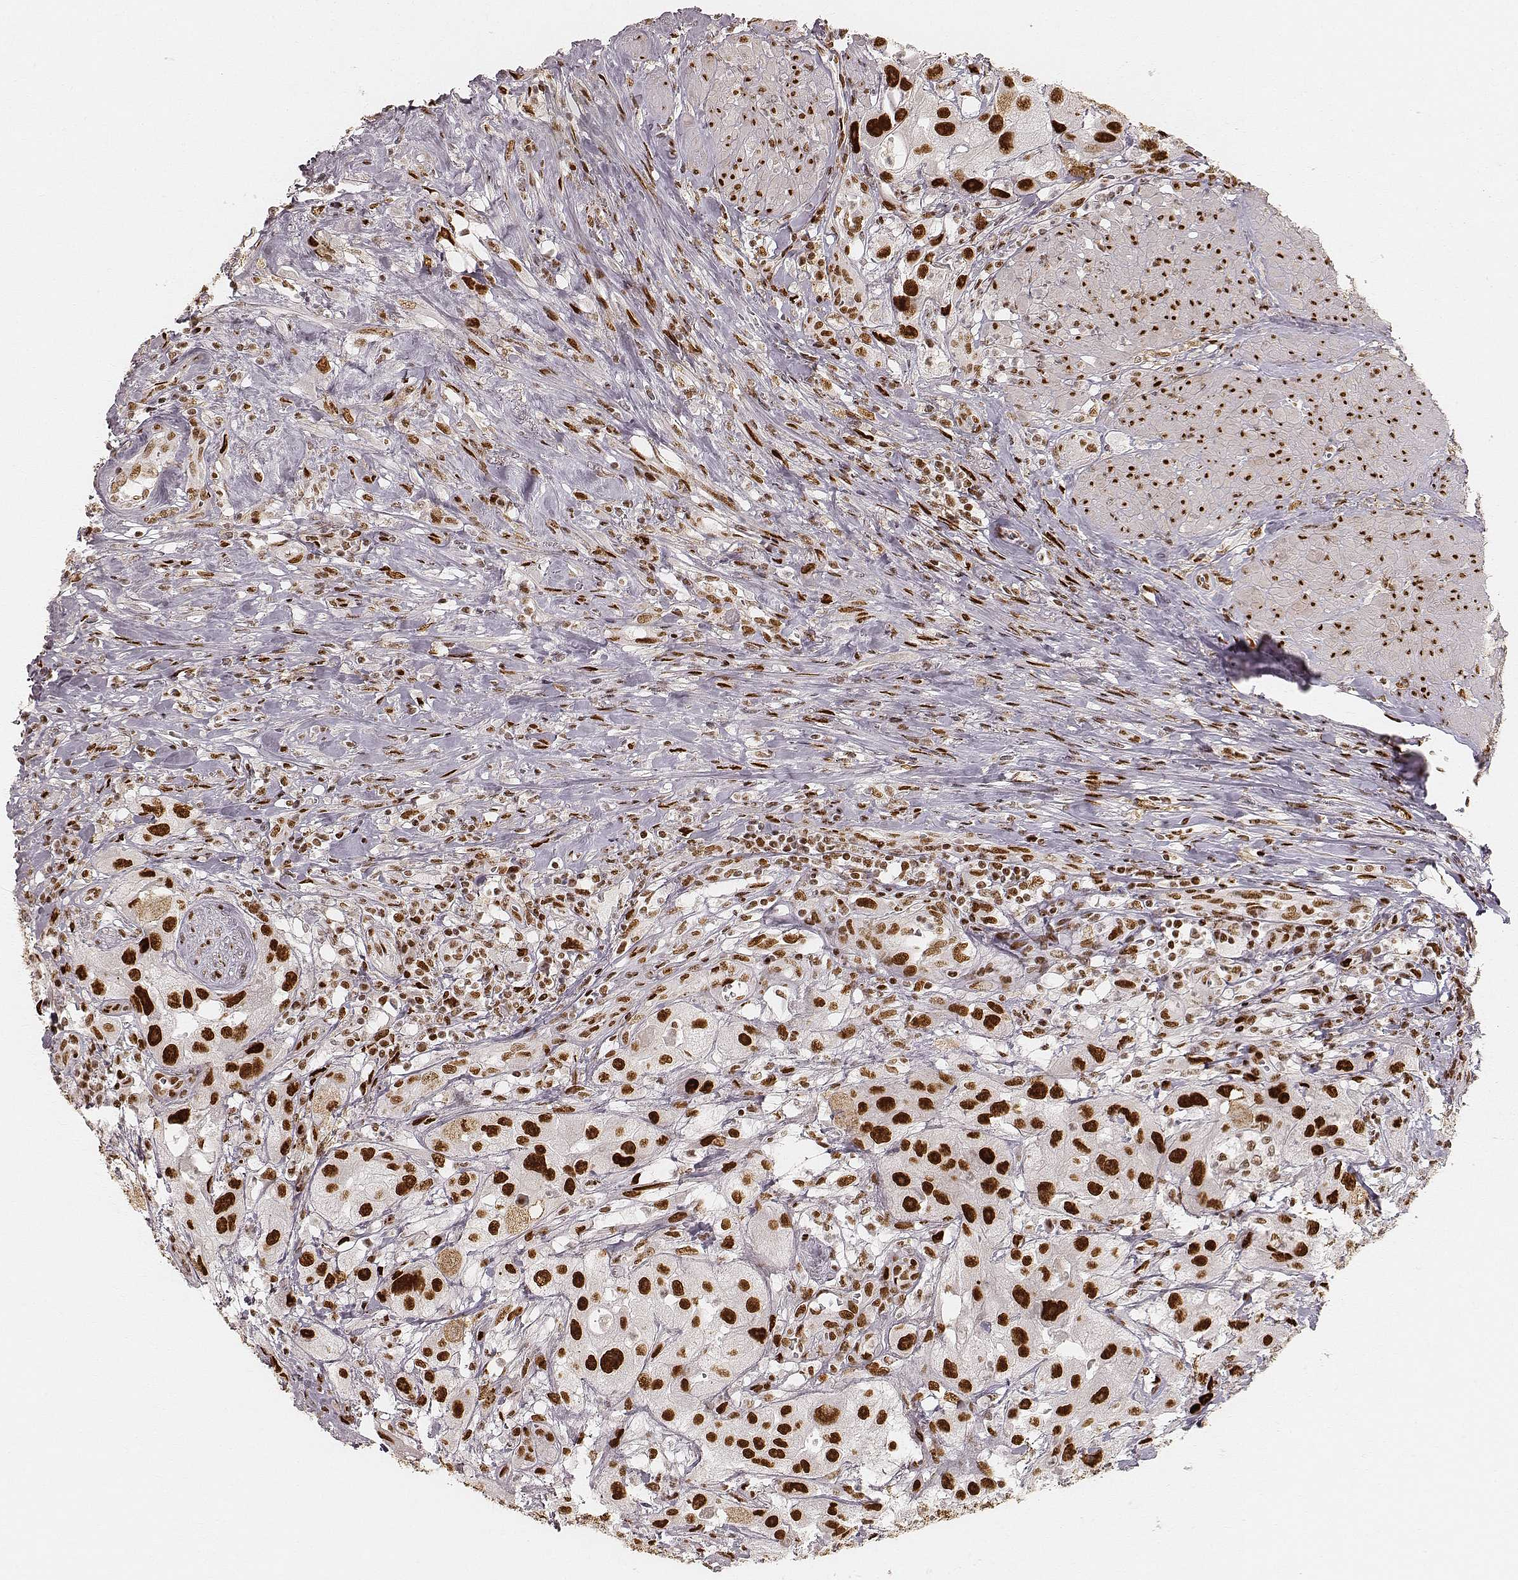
{"staining": {"intensity": "strong", "quantity": ">75%", "location": "nuclear"}, "tissue": "urothelial cancer", "cell_type": "Tumor cells", "image_type": "cancer", "snomed": [{"axis": "morphology", "description": "Urothelial carcinoma, High grade"}, {"axis": "topography", "description": "Urinary bladder"}], "caption": "Strong nuclear positivity for a protein is identified in about >75% of tumor cells of urothelial carcinoma (high-grade) using immunohistochemistry.", "gene": "HNRNPC", "patient": {"sex": "male", "age": 79}}